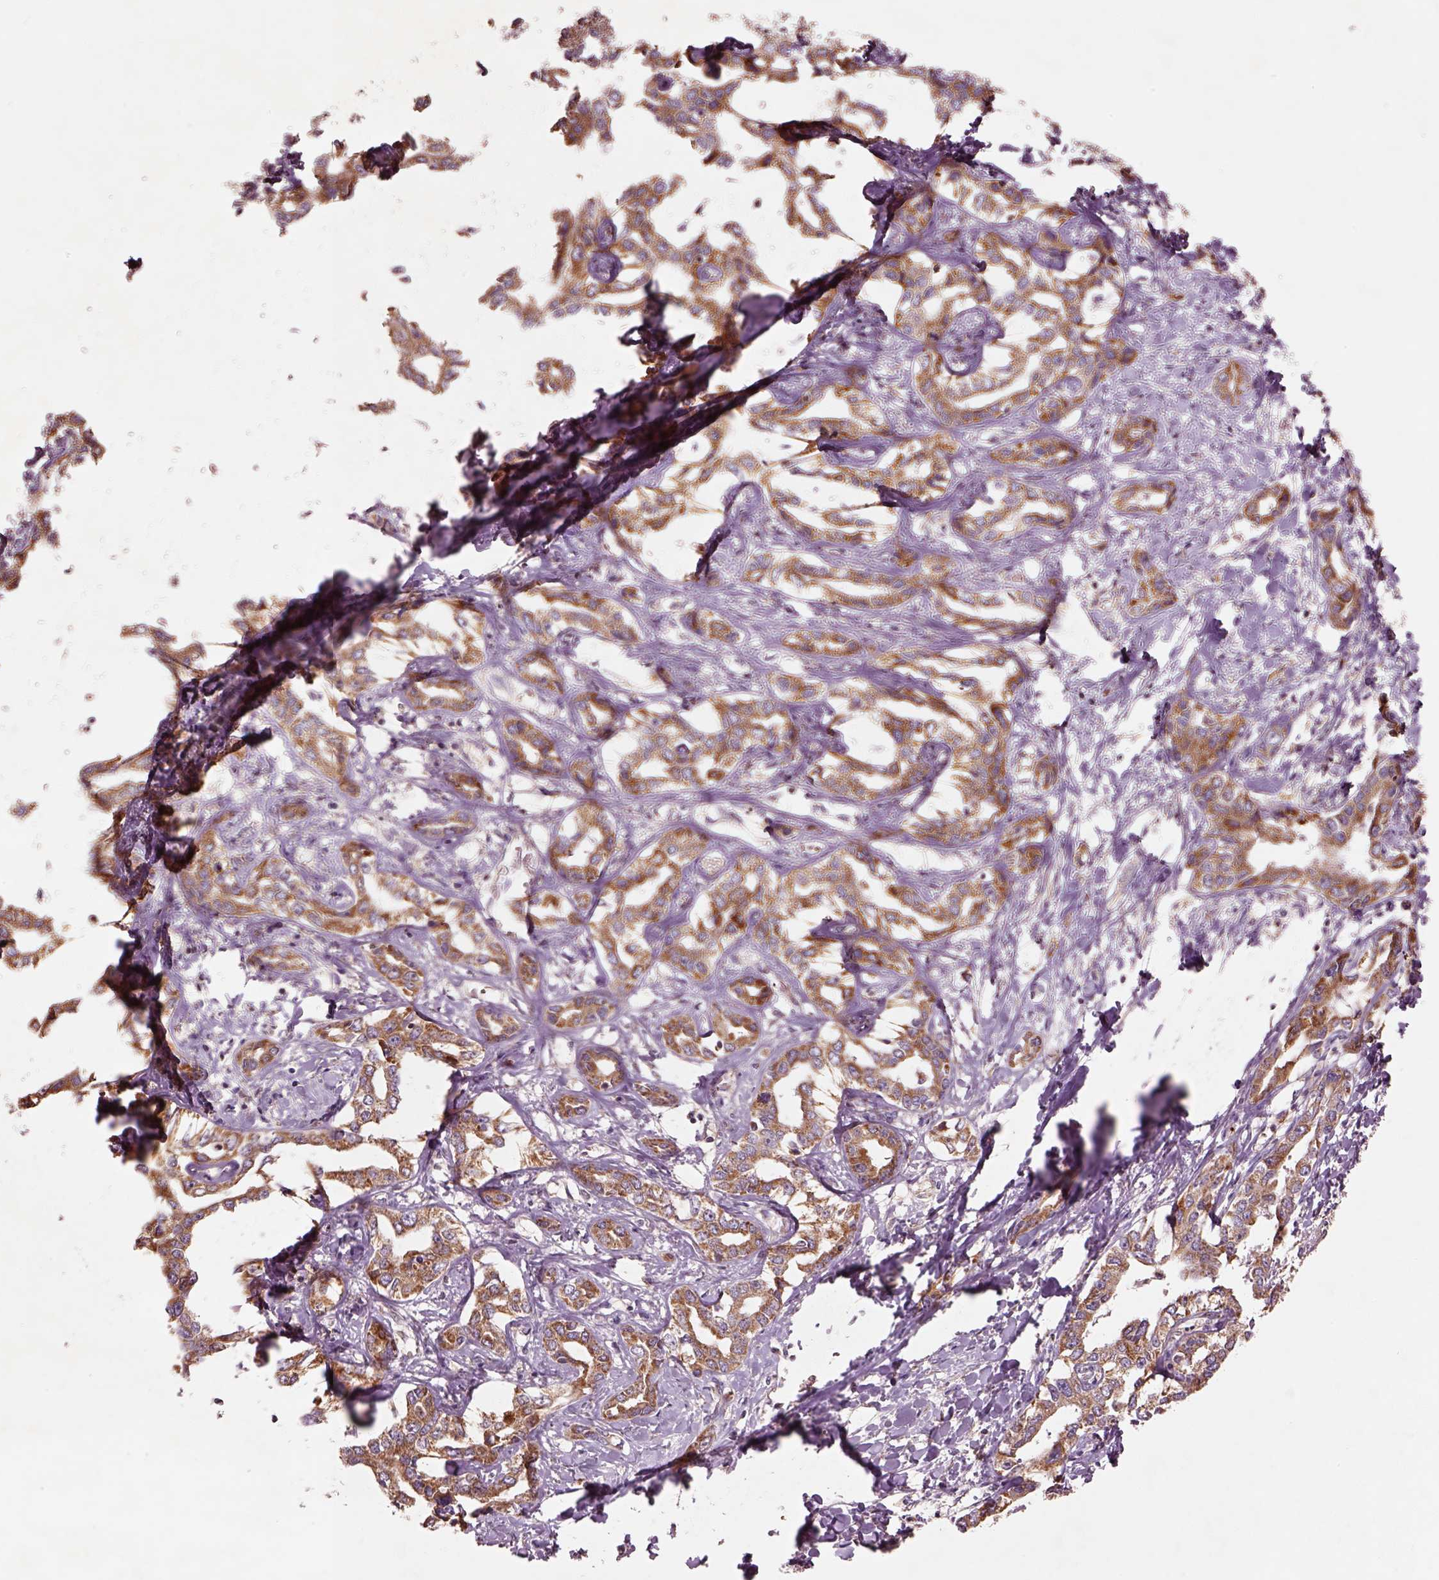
{"staining": {"intensity": "moderate", "quantity": ">75%", "location": "cytoplasmic/membranous"}, "tissue": "liver cancer", "cell_type": "Tumor cells", "image_type": "cancer", "snomed": [{"axis": "morphology", "description": "Cholangiocarcinoma"}, {"axis": "topography", "description": "Liver"}], "caption": "Immunohistochemistry (DAB) staining of cholangiocarcinoma (liver) exhibits moderate cytoplasmic/membranous protein staining in approximately >75% of tumor cells.", "gene": "SLC25A5", "patient": {"sex": "male", "age": 59}}